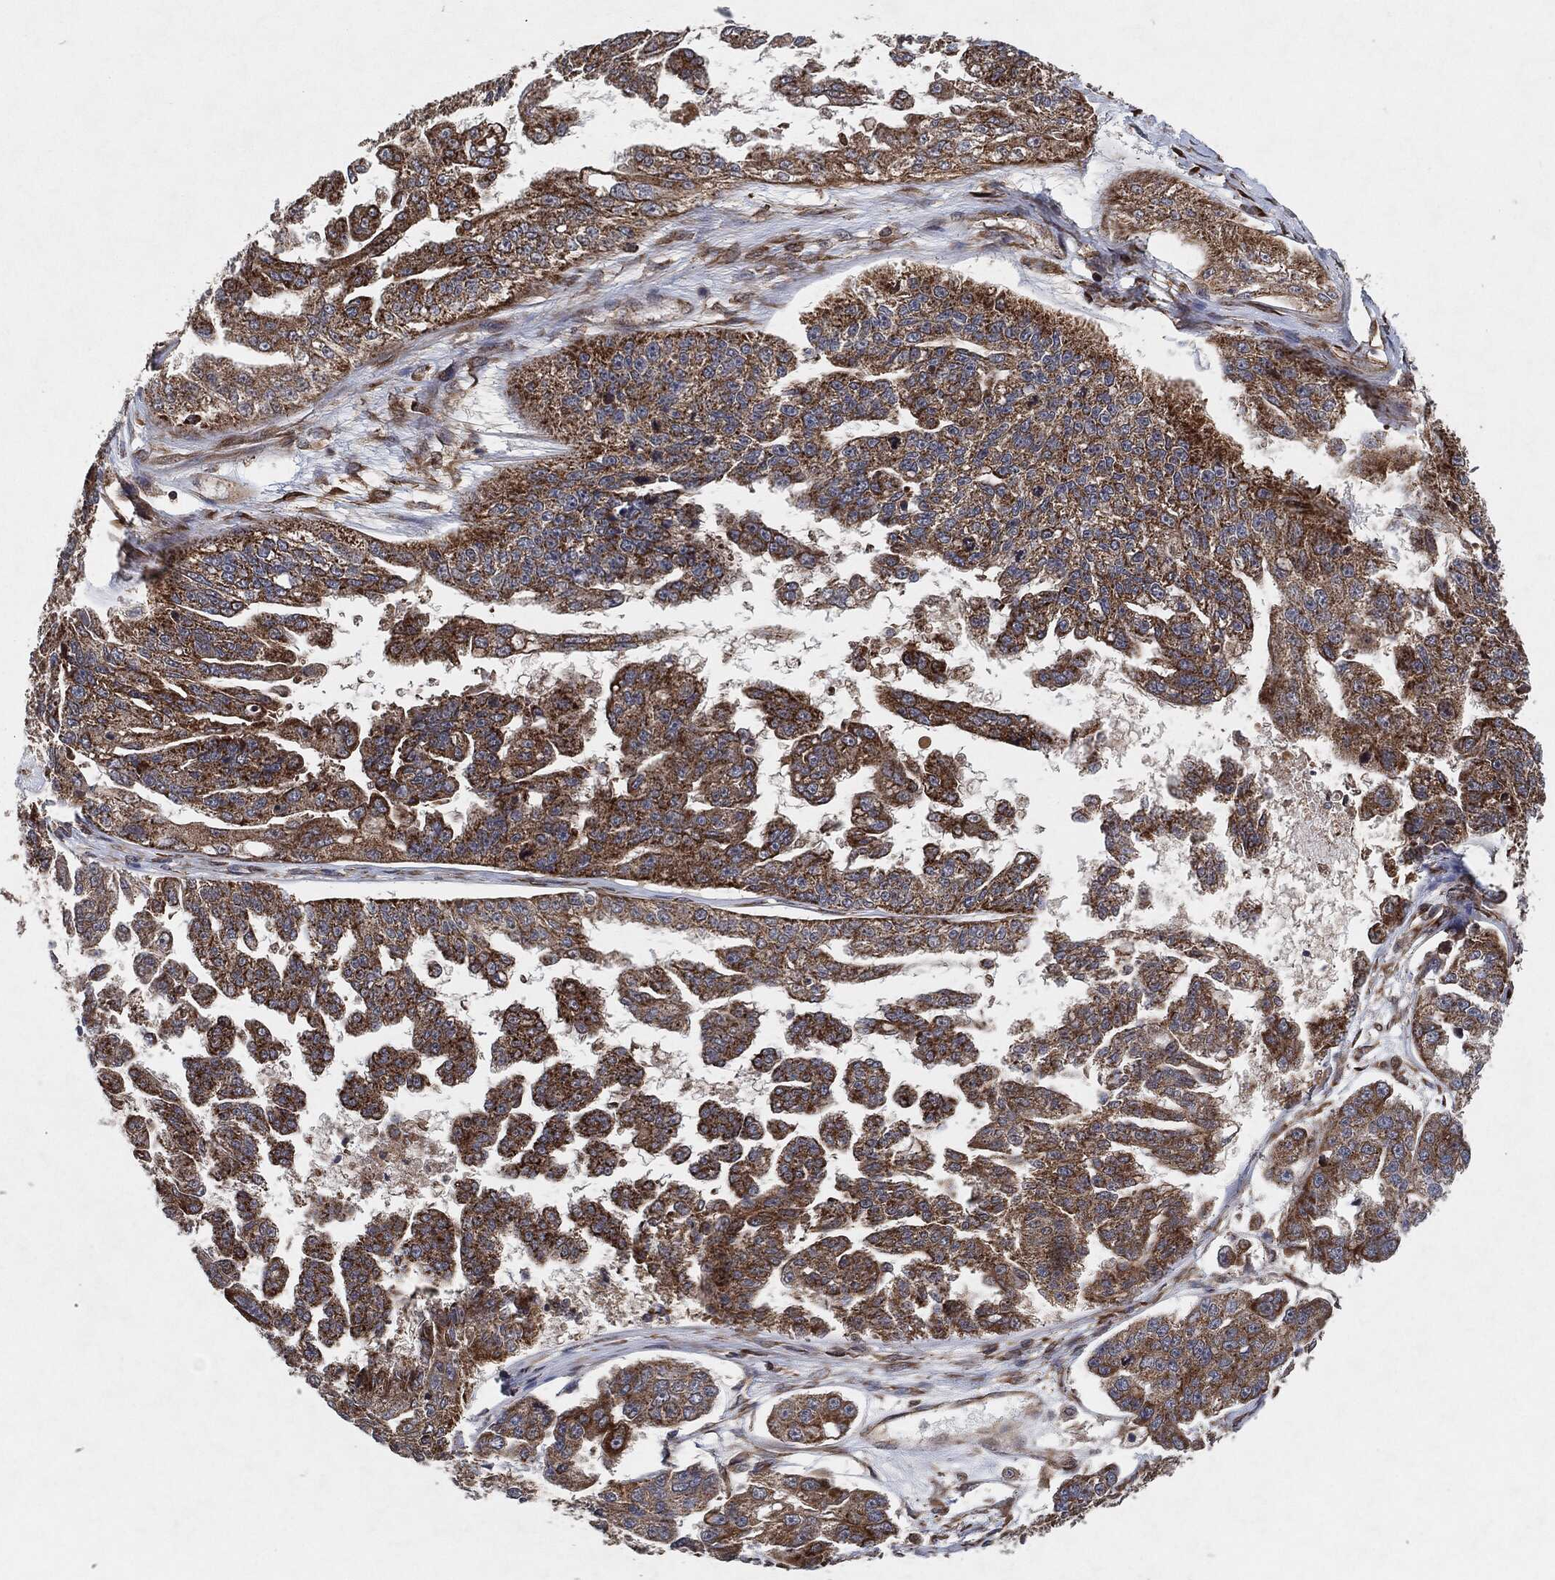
{"staining": {"intensity": "strong", "quantity": ">75%", "location": "cytoplasmic/membranous"}, "tissue": "ovarian cancer", "cell_type": "Tumor cells", "image_type": "cancer", "snomed": [{"axis": "morphology", "description": "Cystadenocarcinoma, serous, NOS"}, {"axis": "topography", "description": "Ovary"}], "caption": "Ovarian cancer tissue reveals strong cytoplasmic/membranous staining in approximately >75% of tumor cells", "gene": "BCAR1", "patient": {"sex": "female", "age": 58}}